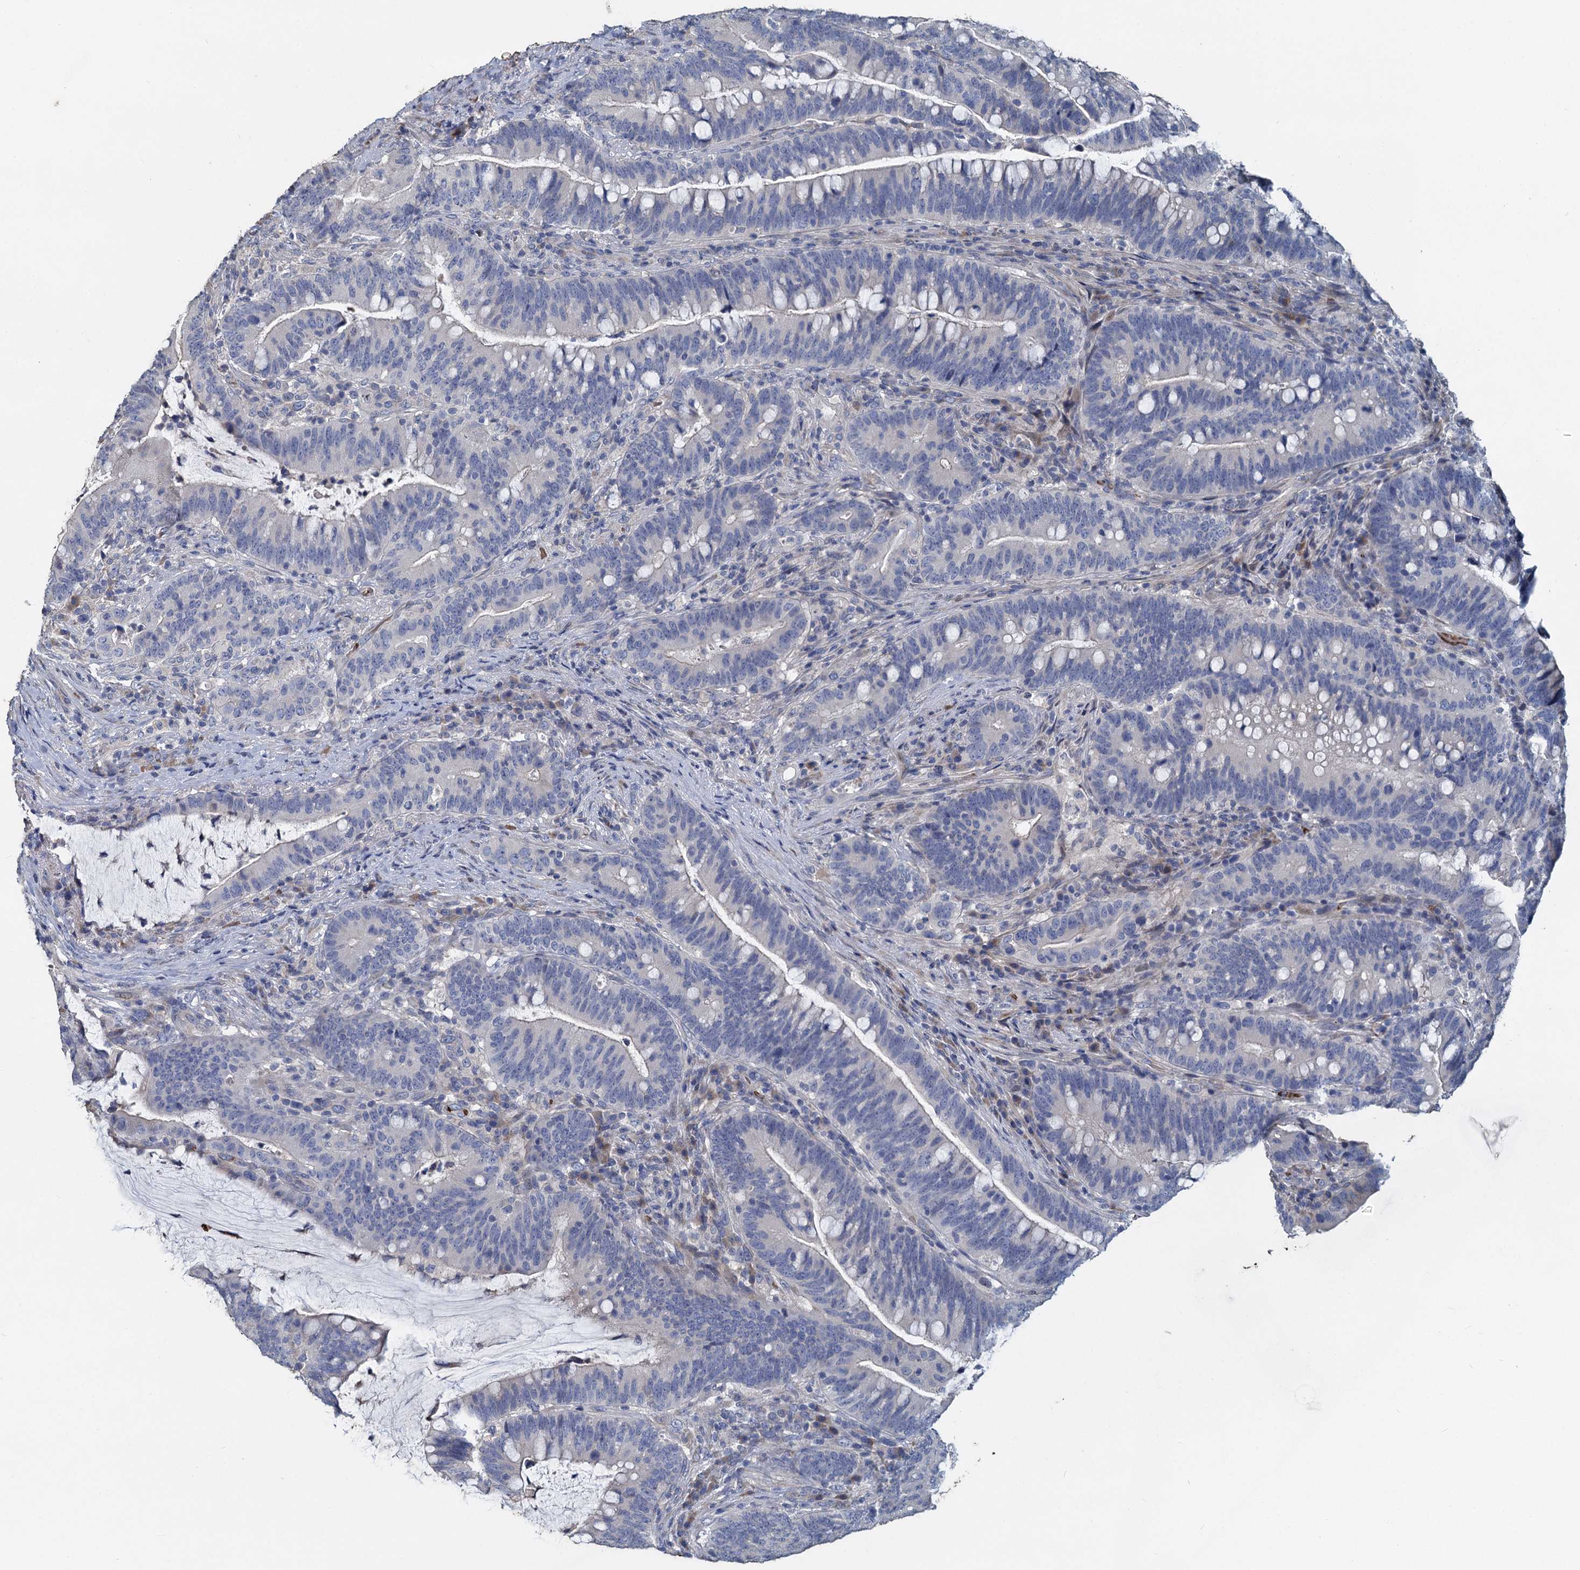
{"staining": {"intensity": "negative", "quantity": "none", "location": "none"}, "tissue": "colorectal cancer", "cell_type": "Tumor cells", "image_type": "cancer", "snomed": [{"axis": "morphology", "description": "Adenocarcinoma, NOS"}, {"axis": "topography", "description": "Colon"}], "caption": "A micrograph of human adenocarcinoma (colorectal) is negative for staining in tumor cells.", "gene": "TCTN2", "patient": {"sex": "female", "age": 66}}